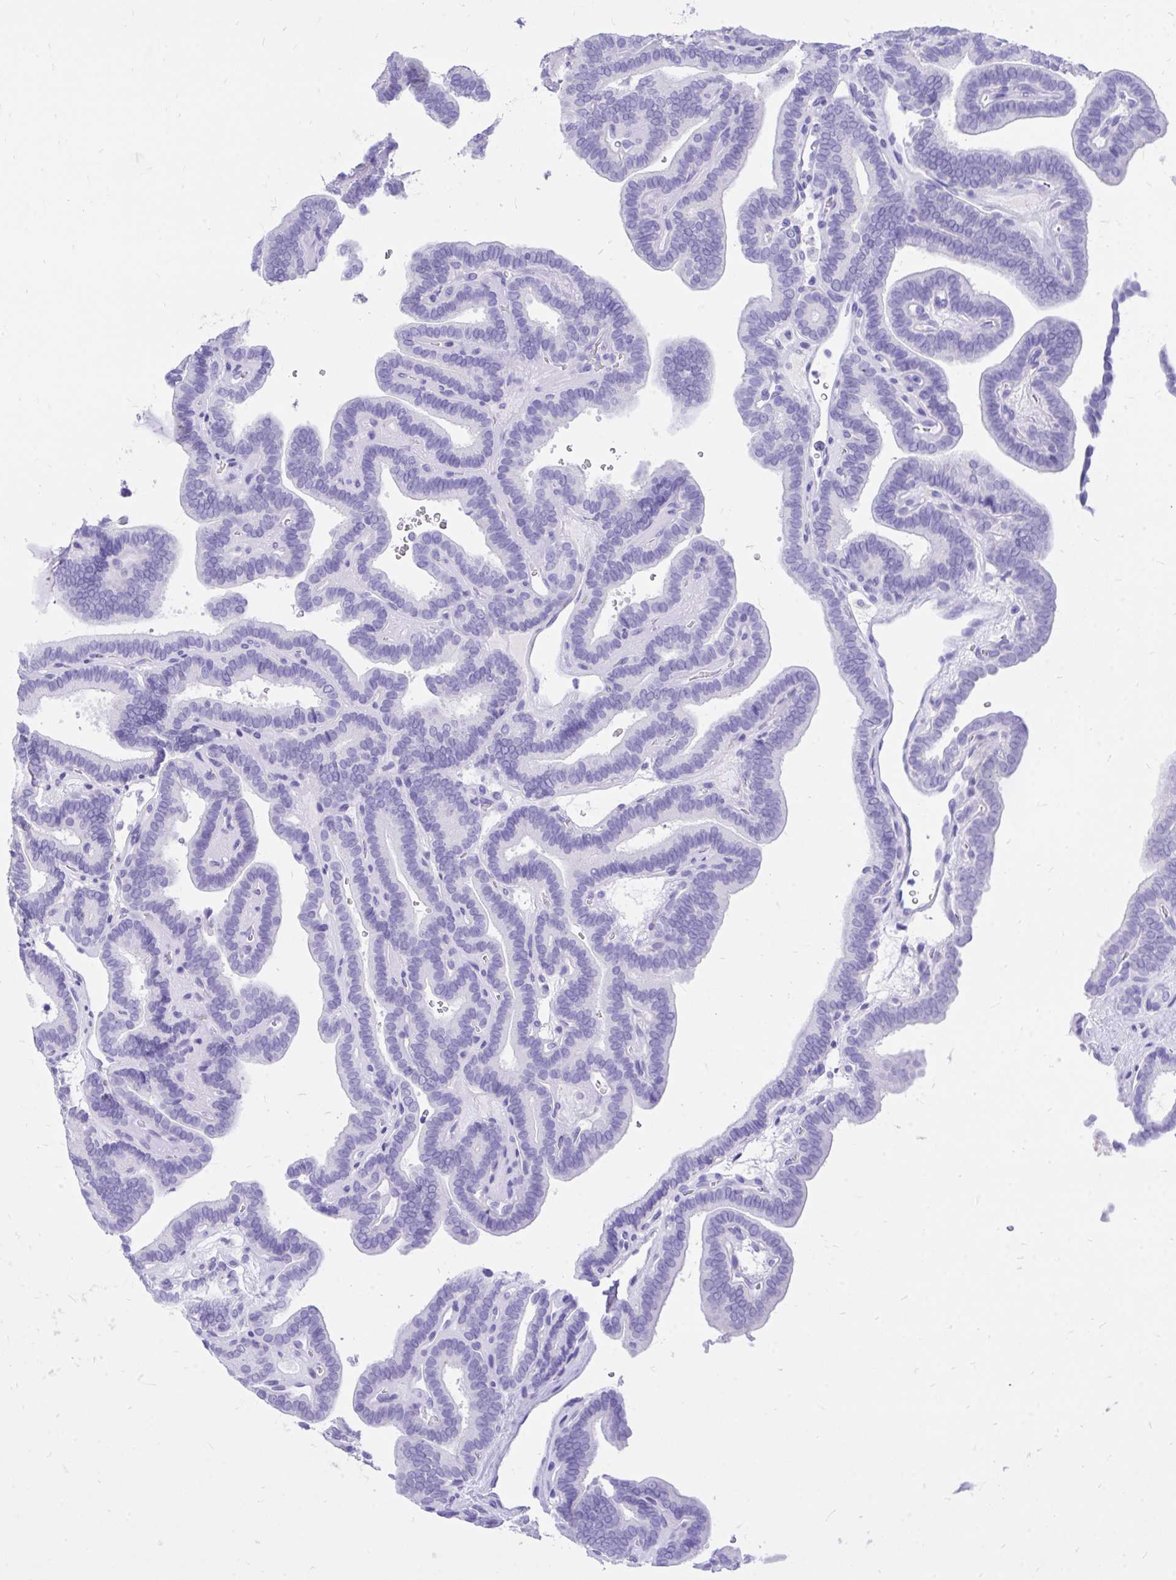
{"staining": {"intensity": "negative", "quantity": "none", "location": "none"}, "tissue": "thyroid cancer", "cell_type": "Tumor cells", "image_type": "cancer", "snomed": [{"axis": "morphology", "description": "Papillary adenocarcinoma, NOS"}, {"axis": "topography", "description": "Thyroid gland"}], "caption": "IHC image of neoplastic tissue: thyroid papillary adenocarcinoma stained with DAB (3,3'-diaminobenzidine) reveals no significant protein staining in tumor cells. (Immunohistochemistry (ihc), brightfield microscopy, high magnification).", "gene": "MON1A", "patient": {"sex": "female", "age": 21}}